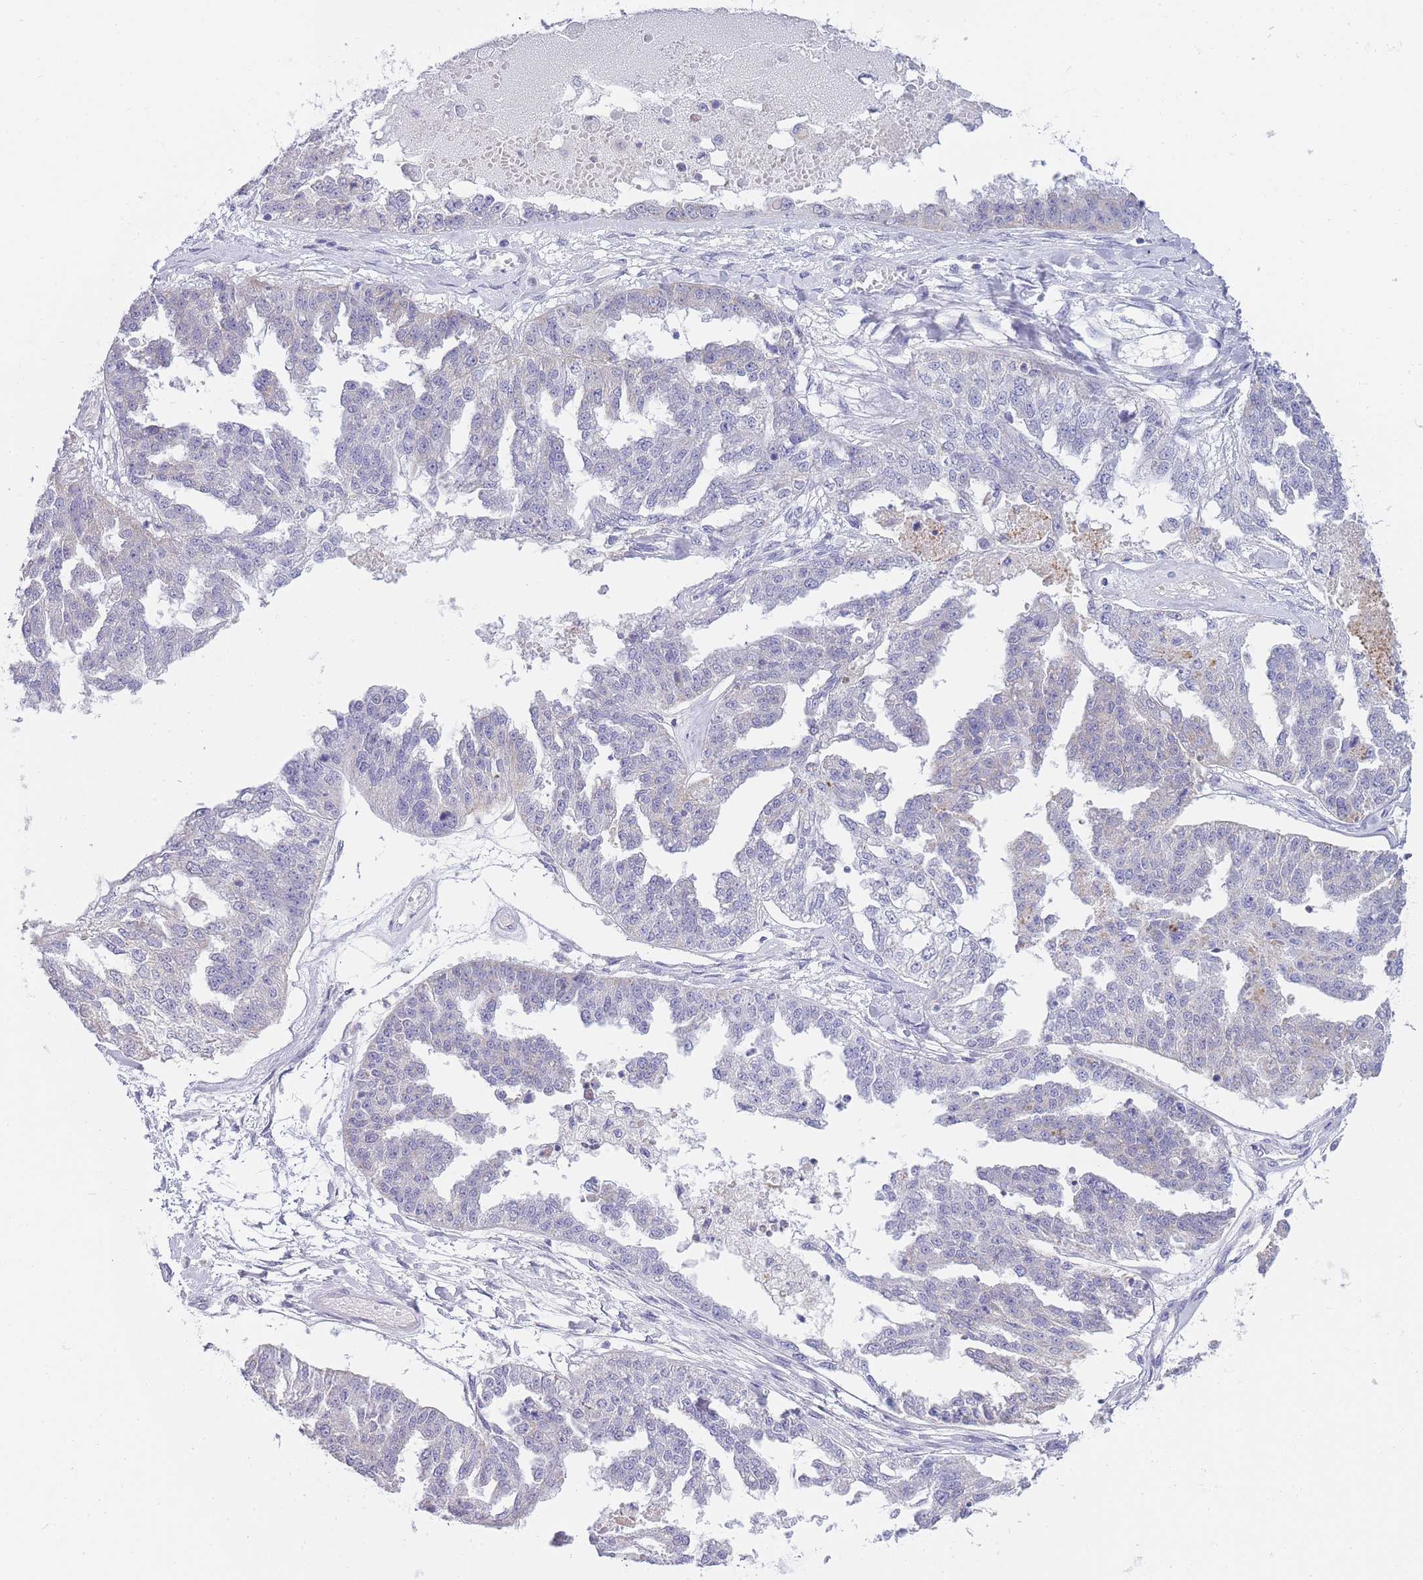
{"staining": {"intensity": "negative", "quantity": "none", "location": "none"}, "tissue": "ovarian cancer", "cell_type": "Tumor cells", "image_type": "cancer", "snomed": [{"axis": "morphology", "description": "Cystadenocarcinoma, serous, NOS"}, {"axis": "topography", "description": "Ovary"}], "caption": "DAB (3,3'-diaminobenzidine) immunohistochemical staining of ovarian serous cystadenocarcinoma displays no significant positivity in tumor cells.", "gene": "FRAT2", "patient": {"sex": "female", "age": 58}}